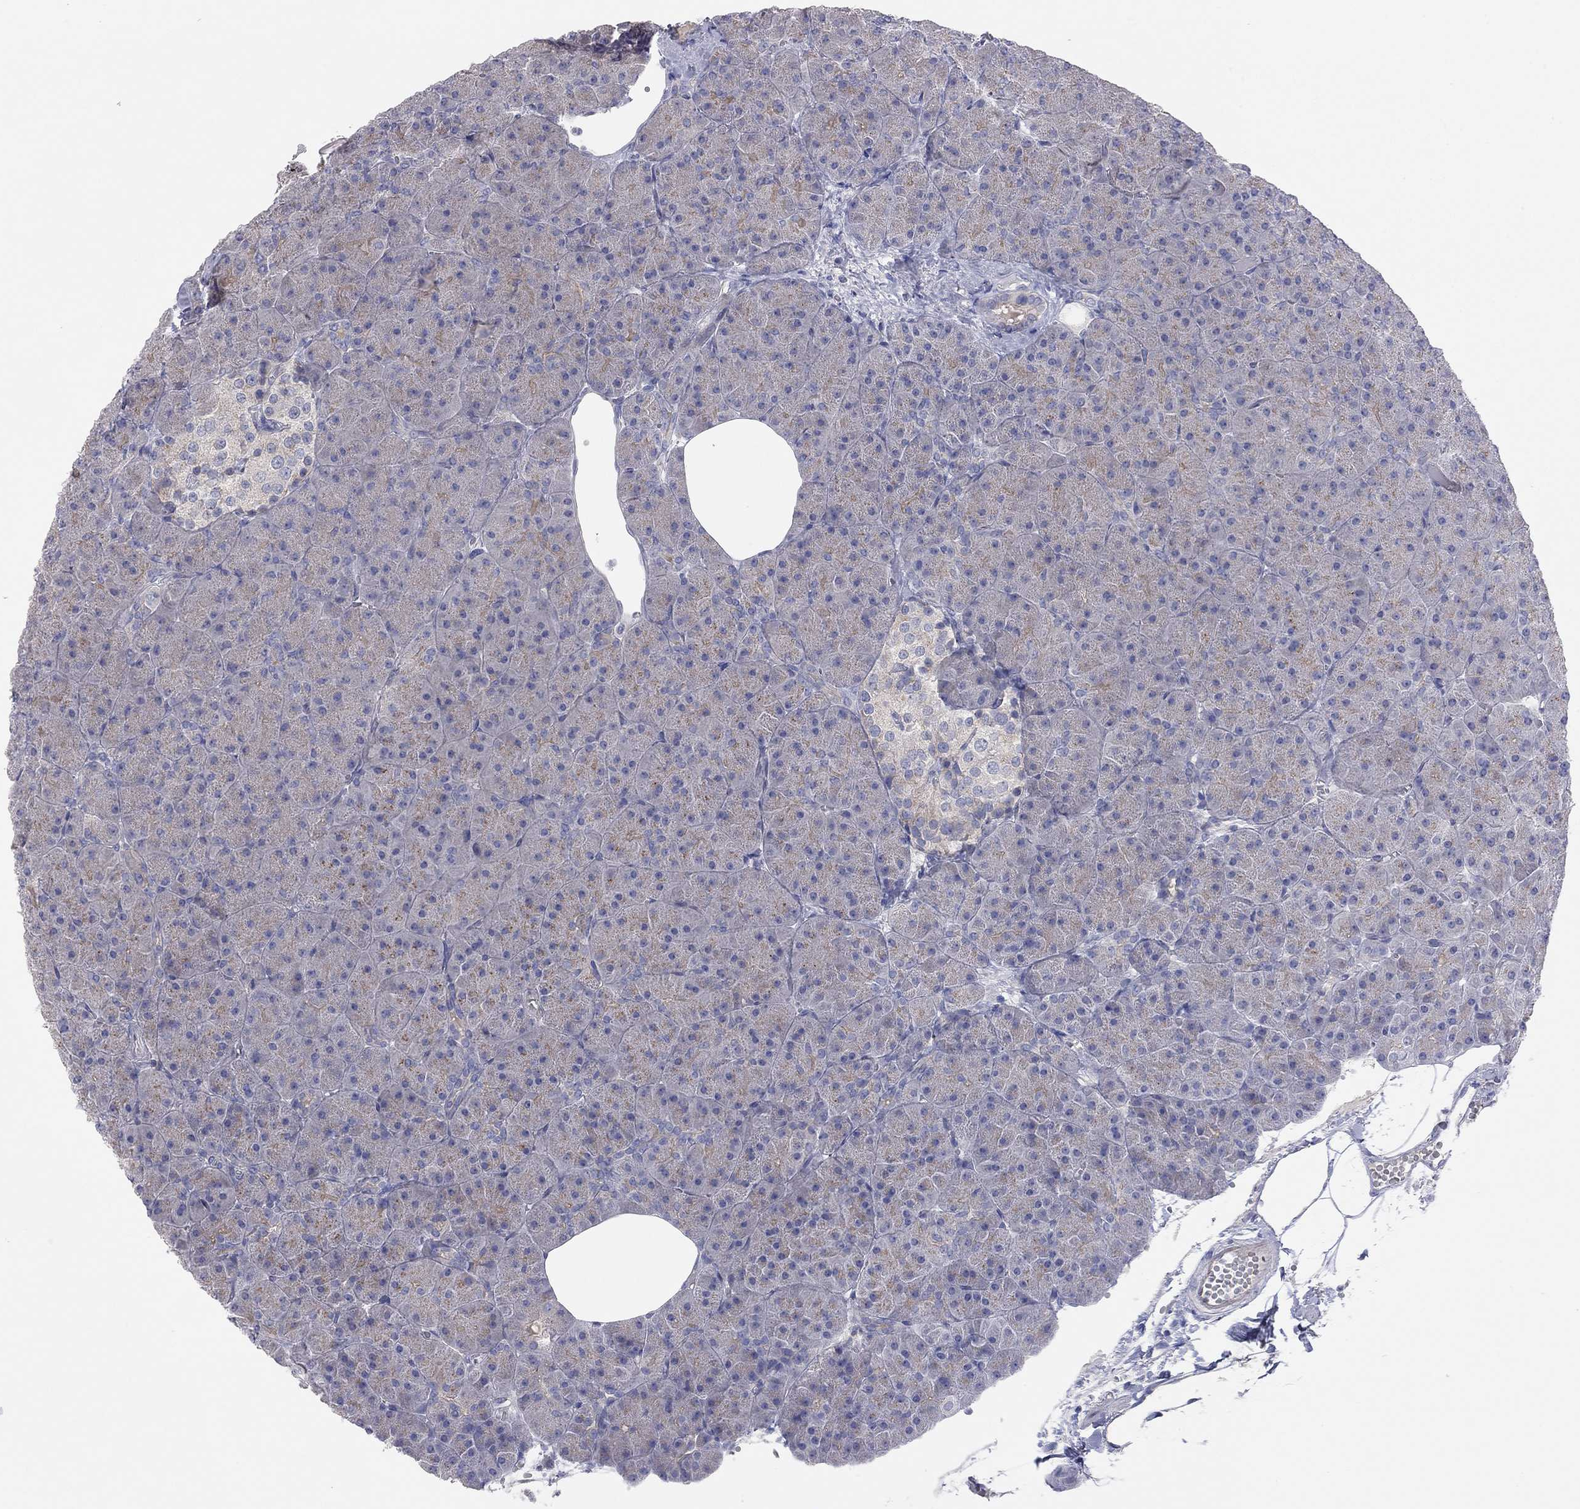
{"staining": {"intensity": "moderate", "quantity": ">75%", "location": "cytoplasmic/membranous"}, "tissue": "pancreas", "cell_type": "Exocrine glandular cells", "image_type": "normal", "snomed": [{"axis": "morphology", "description": "Normal tissue, NOS"}, {"axis": "topography", "description": "Pancreas"}], "caption": "This photomicrograph demonstrates immunohistochemistry staining of benign pancreas, with medium moderate cytoplasmic/membranous positivity in about >75% of exocrine glandular cells.", "gene": "KCNB1", "patient": {"sex": "male", "age": 61}}